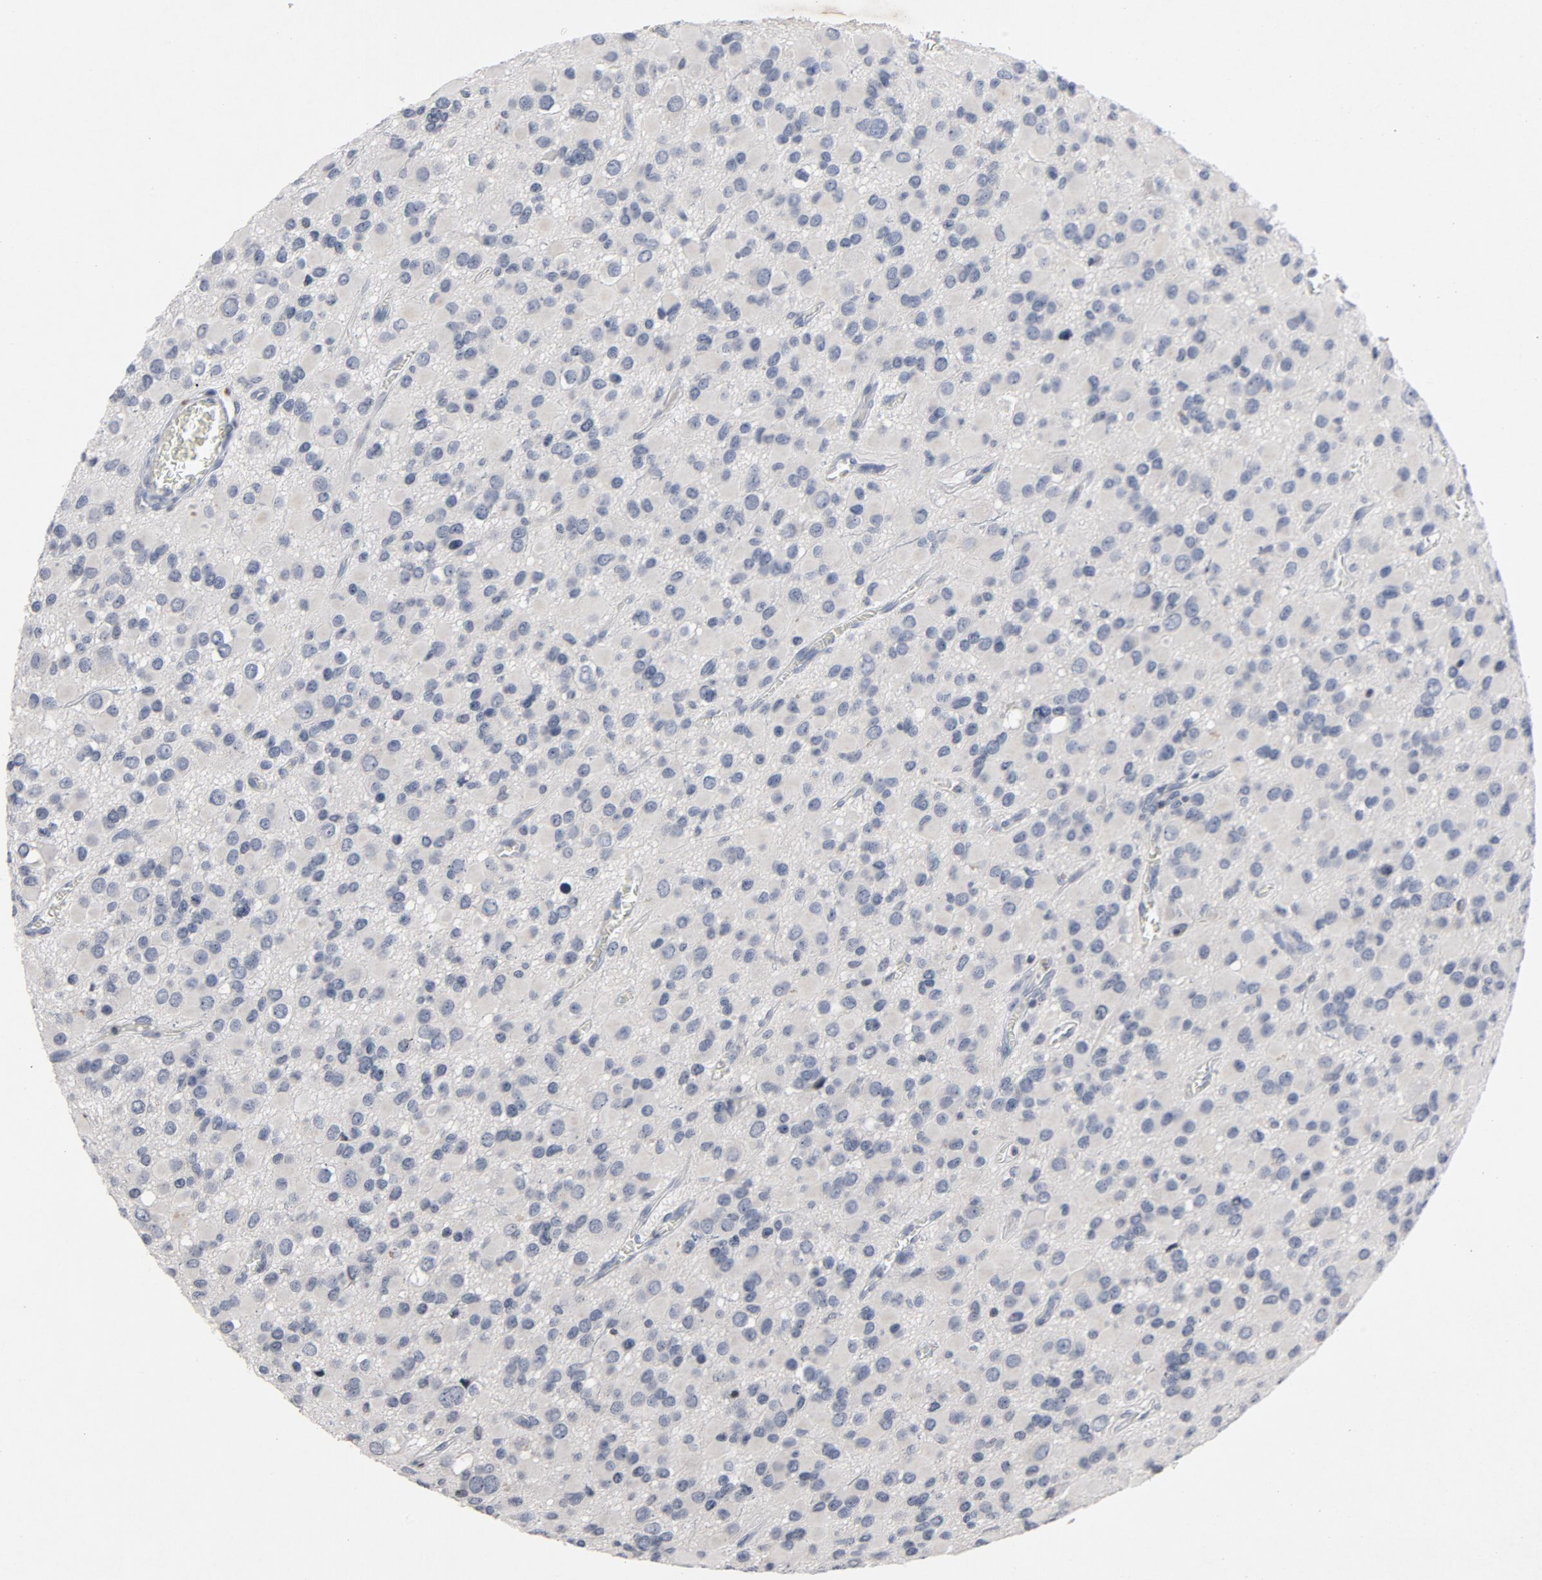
{"staining": {"intensity": "negative", "quantity": "none", "location": "none"}, "tissue": "glioma", "cell_type": "Tumor cells", "image_type": "cancer", "snomed": [{"axis": "morphology", "description": "Glioma, malignant, Low grade"}, {"axis": "topography", "description": "Brain"}], "caption": "Tumor cells are negative for protein expression in human glioma.", "gene": "TCL1A", "patient": {"sex": "male", "age": 42}}